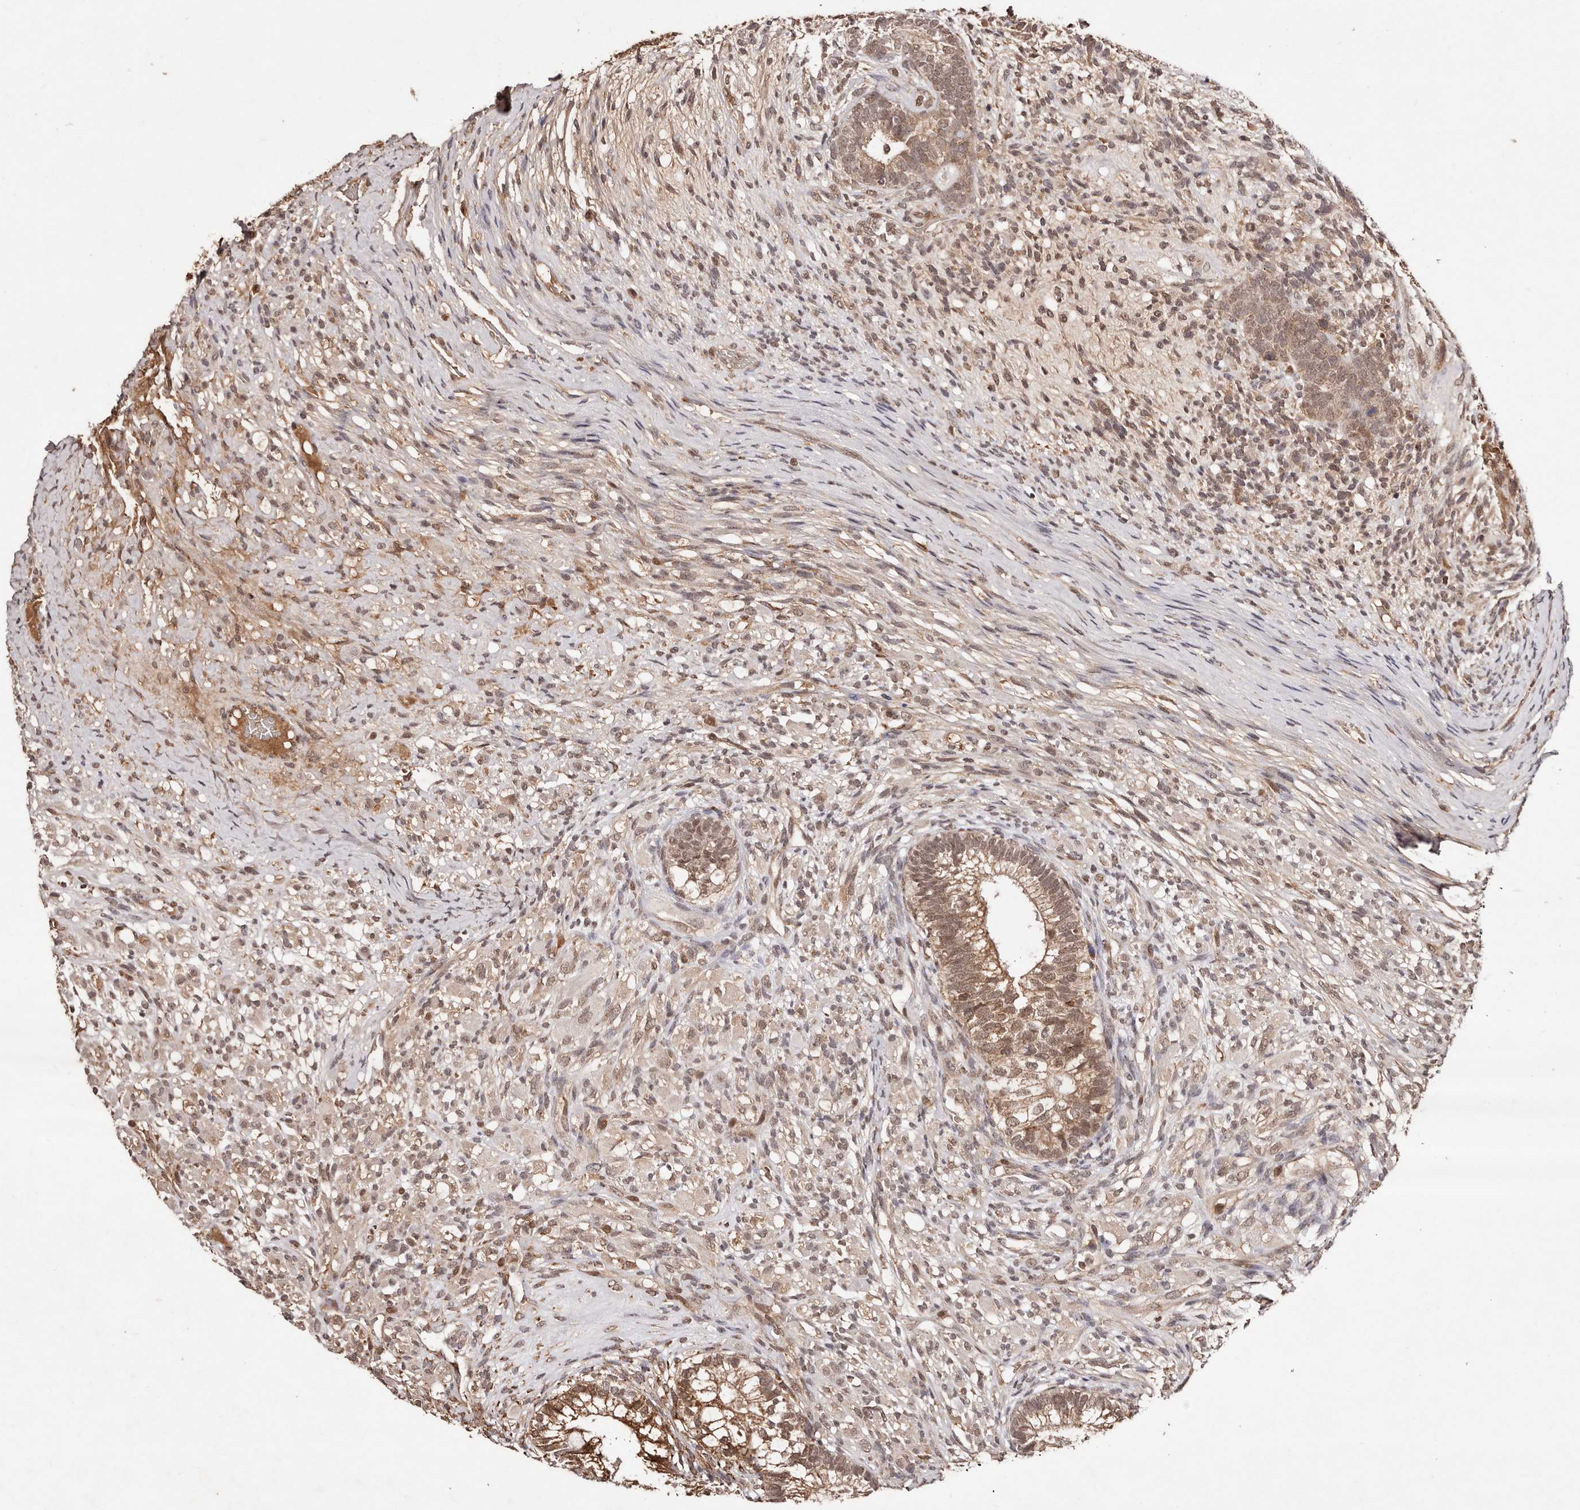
{"staining": {"intensity": "moderate", "quantity": ">75%", "location": "cytoplasmic/membranous,nuclear"}, "tissue": "testis cancer", "cell_type": "Tumor cells", "image_type": "cancer", "snomed": [{"axis": "morphology", "description": "Seminoma, NOS"}, {"axis": "morphology", "description": "Carcinoma, Embryonal, NOS"}, {"axis": "topography", "description": "Testis"}], "caption": "Human testis cancer (seminoma) stained with a protein marker demonstrates moderate staining in tumor cells.", "gene": "BICRAL", "patient": {"sex": "male", "age": 28}}